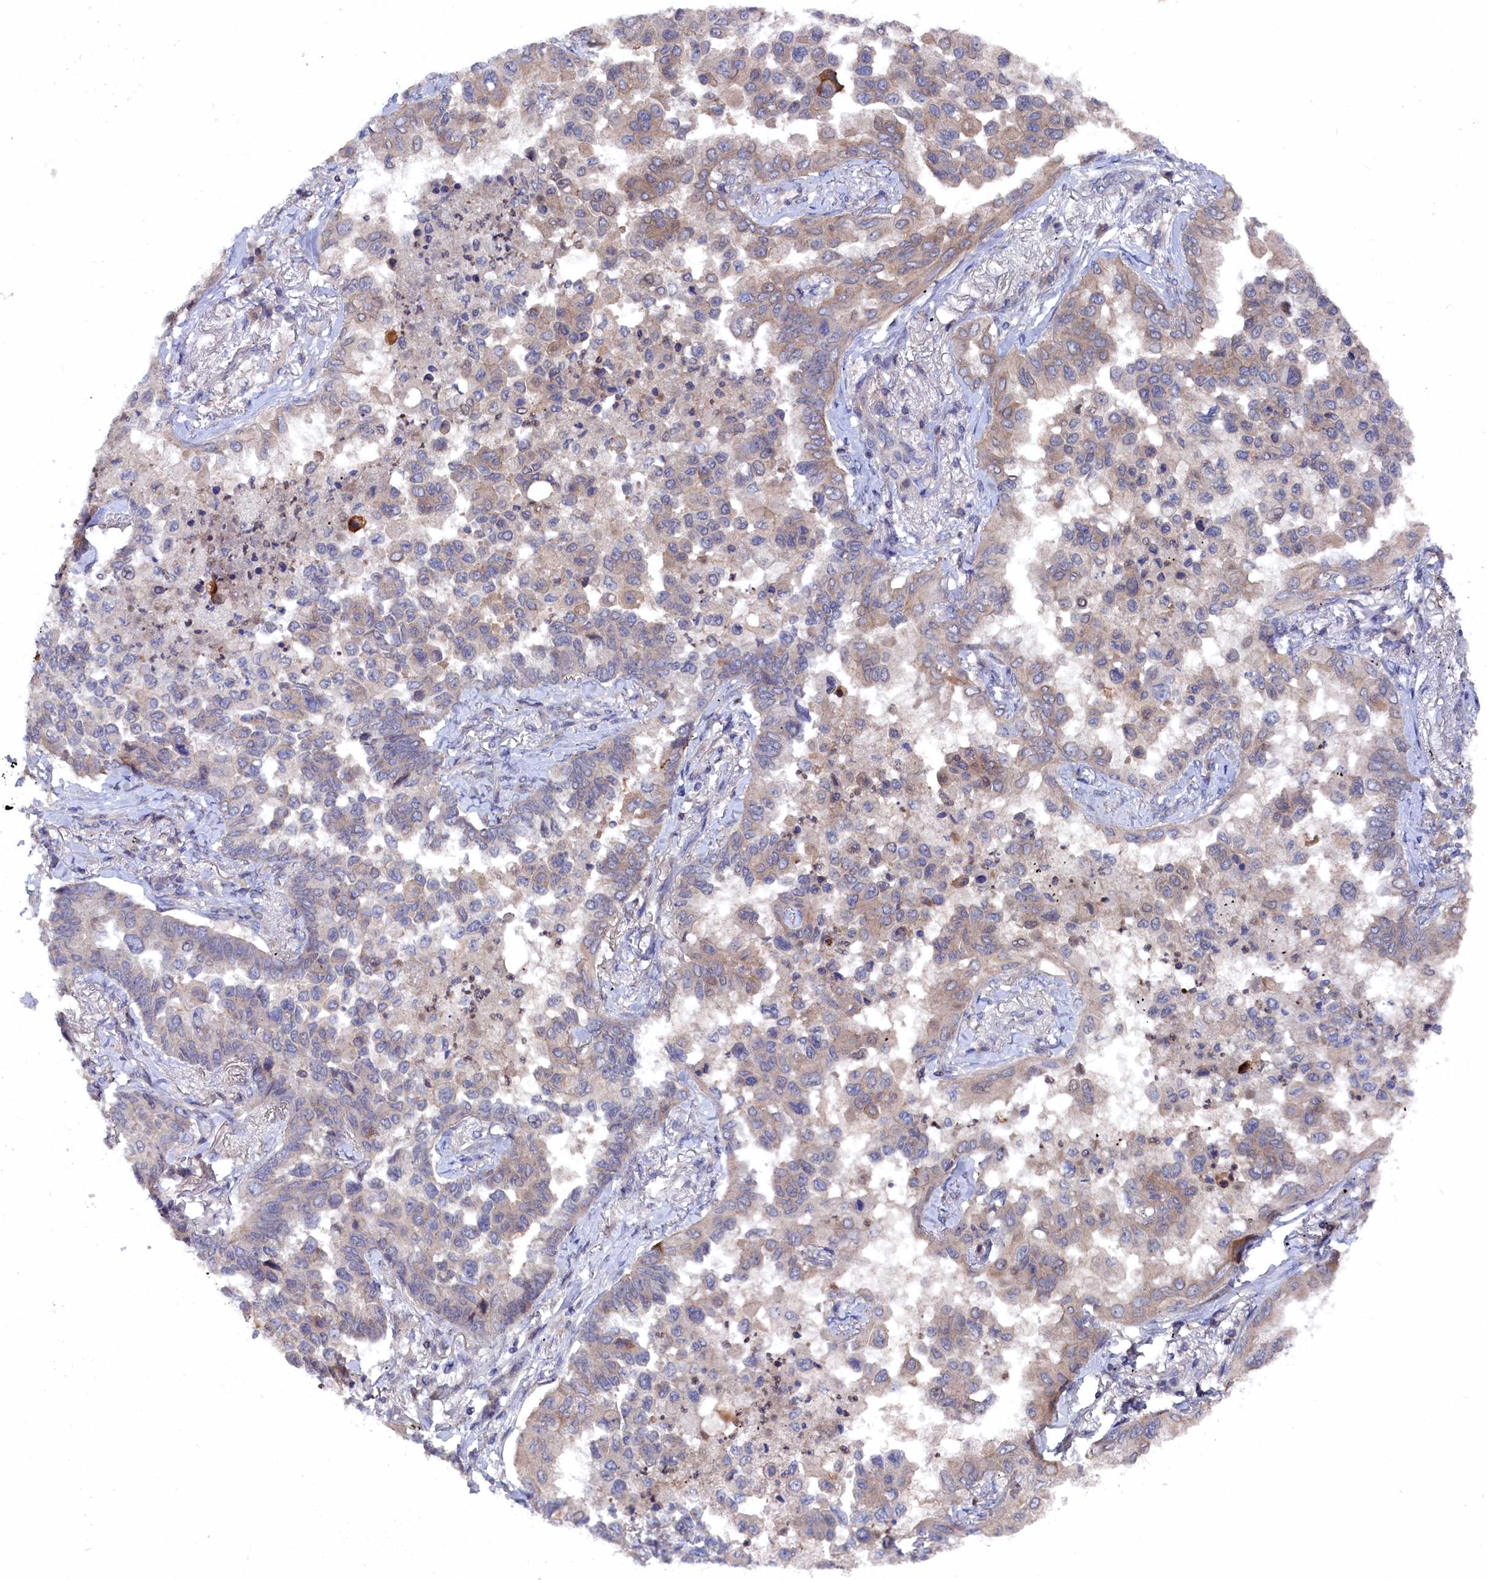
{"staining": {"intensity": "weak", "quantity": "25%-75%", "location": "cytoplasmic/membranous"}, "tissue": "lung cancer", "cell_type": "Tumor cells", "image_type": "cancer", "snomed": [{"axis": "morphology", "description": "Adenocarcinoma, NOS"}, {"axis": "topography", "description": "Lung"}], "caption": "Immunohistochemistry image of neoplastic tissue: lung cancer (adenocarcinoma) stained using immunohistochemistry exhibits low levels of weak protein expression localized specifically in the cytoplasmic/membranous of tumor cells, appearing as a cytoplasmic/membranous brown color.", "gene": "TMC5", "patient": {"sex": "female", "age": 67}}